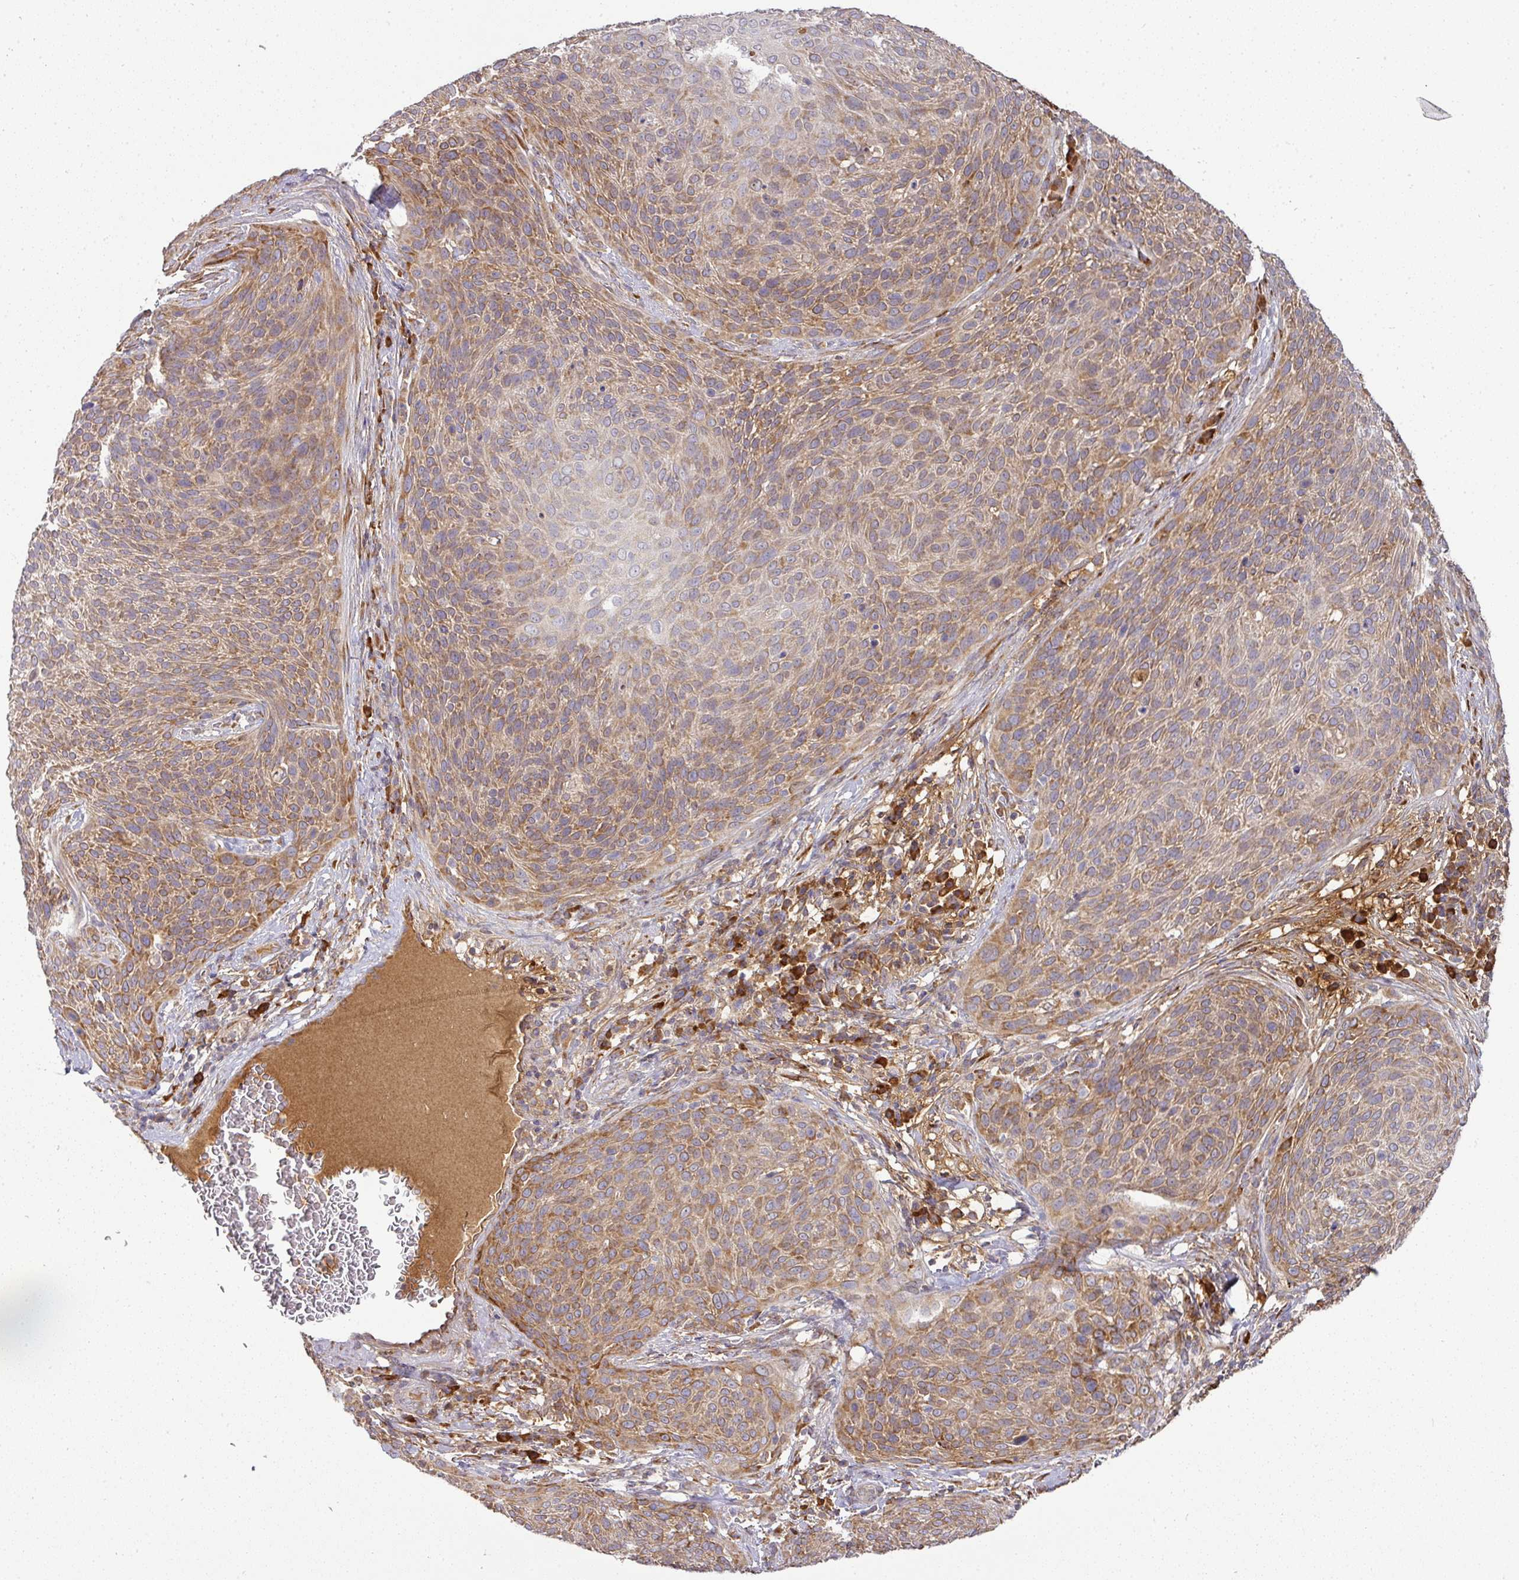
{"staining": {"intensity": "moderate", "quantity": ">75%", "location": "cytoplasmic/membranous"}, "tissue": "cervical cancer", "cell_type": "Tumor cells", "image_type": "cancer", "snomed": [{"axis": "morphology", "description": "Squamous cell carcinoma, NOS"}, {"axis": "topography", "description": "Cervix"}], "caption": "Approximately >75% of tumor cells in human cervical cancer demonstrate moderate cytoplasmic/membranous protein expression as visualized by brown immunohistochemical staining.", "gene": "GALP", "patient": {"sex": "female", "age": 31}}